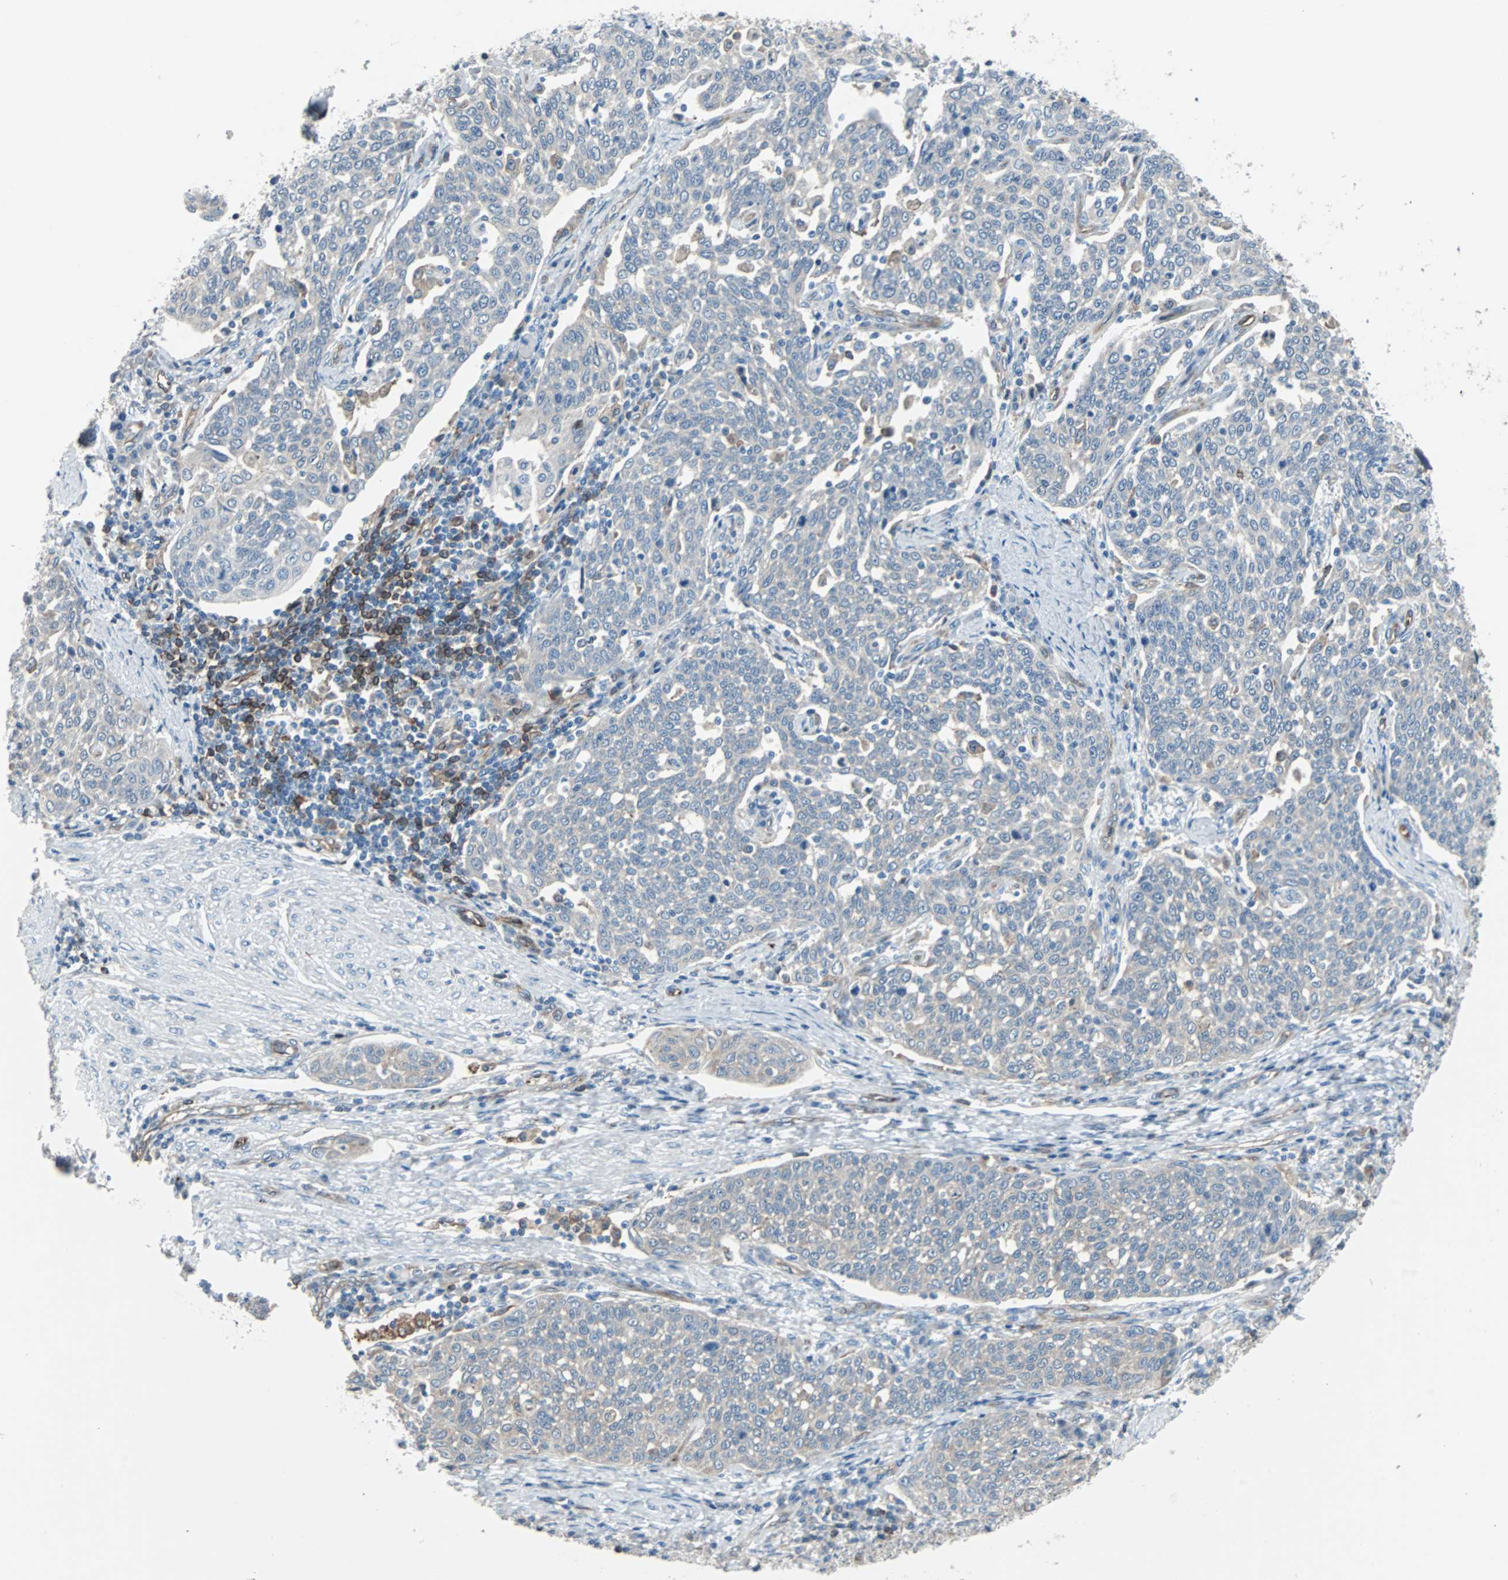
{"staining": {"intensity": "weak", "quantity": "25%-75%", "location": "cytoplasmic/membranous"}, "tissue": "cervical cancer", "cell_type": "Tumor cells", "image_type": "cancer", "snomed": [{"axis": "morphology", "description": "Squamous cell carcinoma, NOS"}, {"axis": "topography", "description": "Cervix"}], "caption": "A photomicrograph of squamous cell carcinoma (cervical) stained for a protein displays weak cytoplasmic/membranous brown staining in tumor cells.", "gene": "SWAP70", "patient": {"sex": "female", "age": 34}}